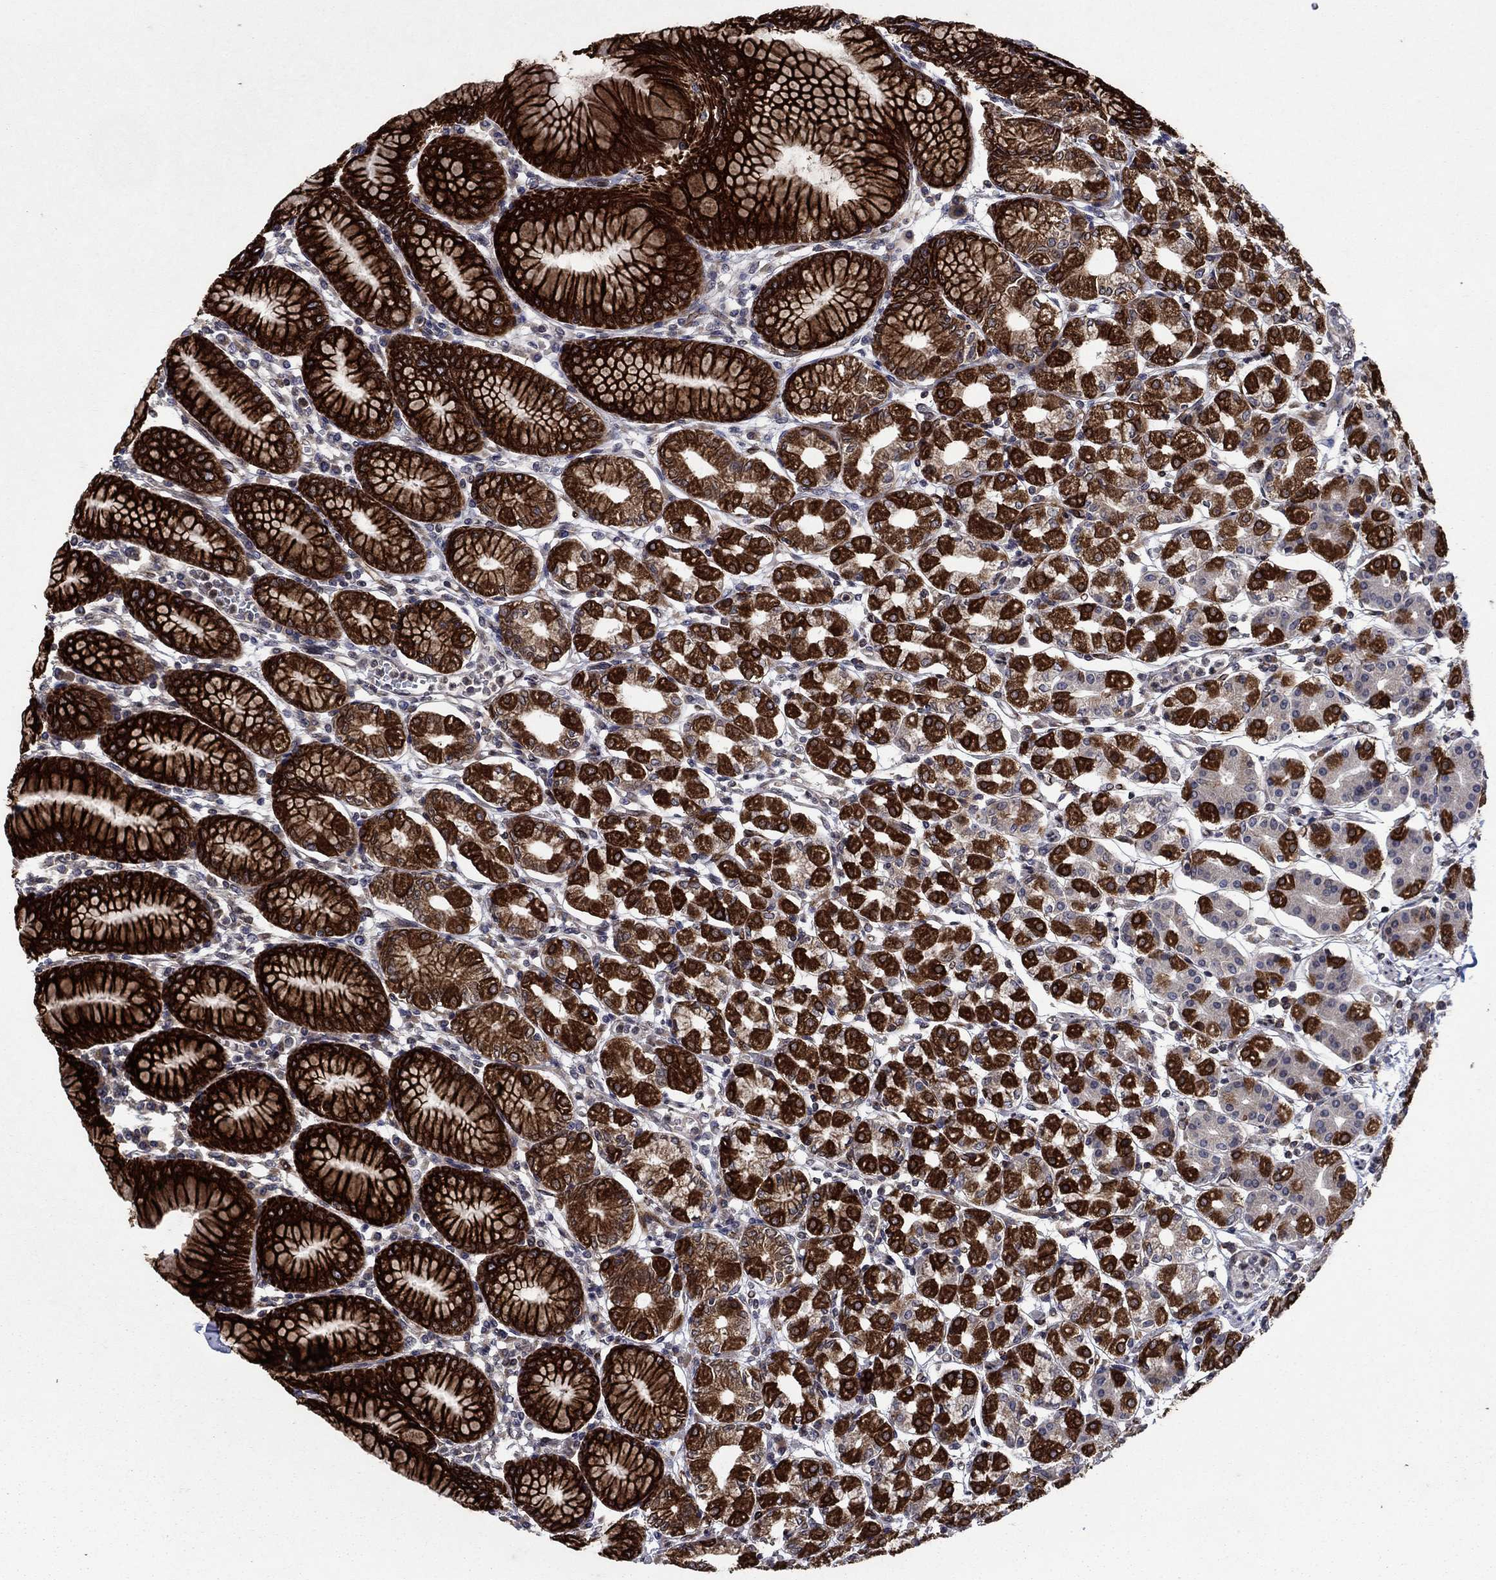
{"staining": {"intensity": "strong", "quantity": ">75%", "location": "cytoplasmic/membranous"}, "tissue": "stomach", "cell_type": "Glandular cells", "image_type": "normal", "snomed": [{"axis": "morphology", "description": "Normal tissue, NOS"}, {"axis": "topography", "description": "Skeletal muscle"}, {"axis": "topography", "description": "Stomach"}], "caption": "Immunohistochemistry staining of benign stomach, which demonstrates high levels of strong cytoplasmic/membranous expression in approximately >75% of glandular cells indicating strong cytoplasmic/membranous protein staining. The staining was performed using DAB (brown) for protein detection and nuclei were counterstained in hematoxylin (blue).", "gene": "DHRS7", "patient": {"sex": "female", "age": 57}}